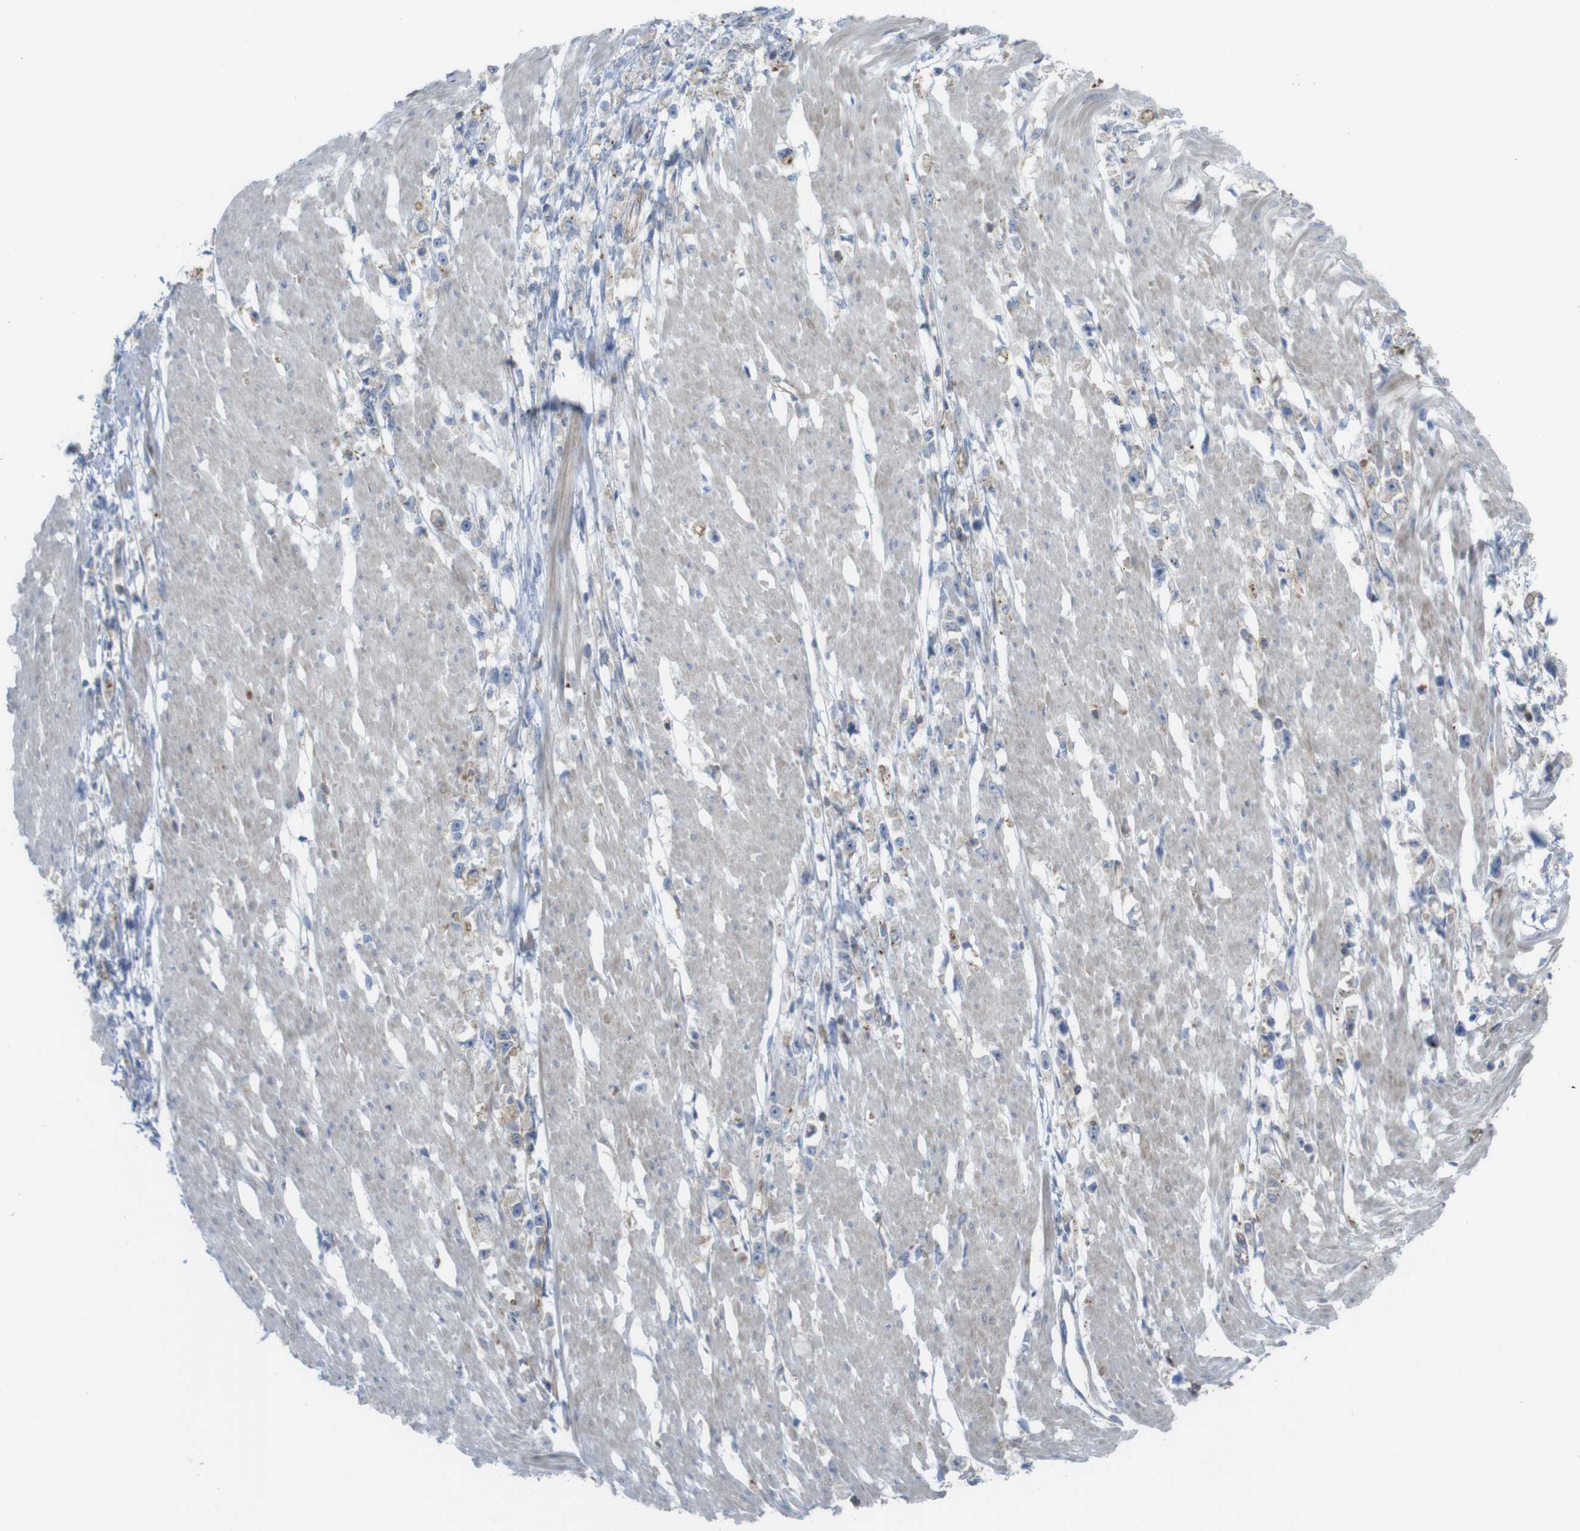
{"staining": {"intensity": "weak", "quantity": "<25%", "location": "cytoplasmic/membranous"}, "tissue": "stomach cancer", "cell_type": "Tumor cells", "image_type": "cancer", "snomed": [{"axis": "morphology", "description": "Adenocarcinoma, NOS"}, {"axis": "topography", "description": "Stomach"}], "caption": "Stomach cancer stained for a protein using immunohistochemistry (IHC) displays no positivity tumor cells.", "gene": "PREX2", "patient": {"sex": "female", "age": 59}}